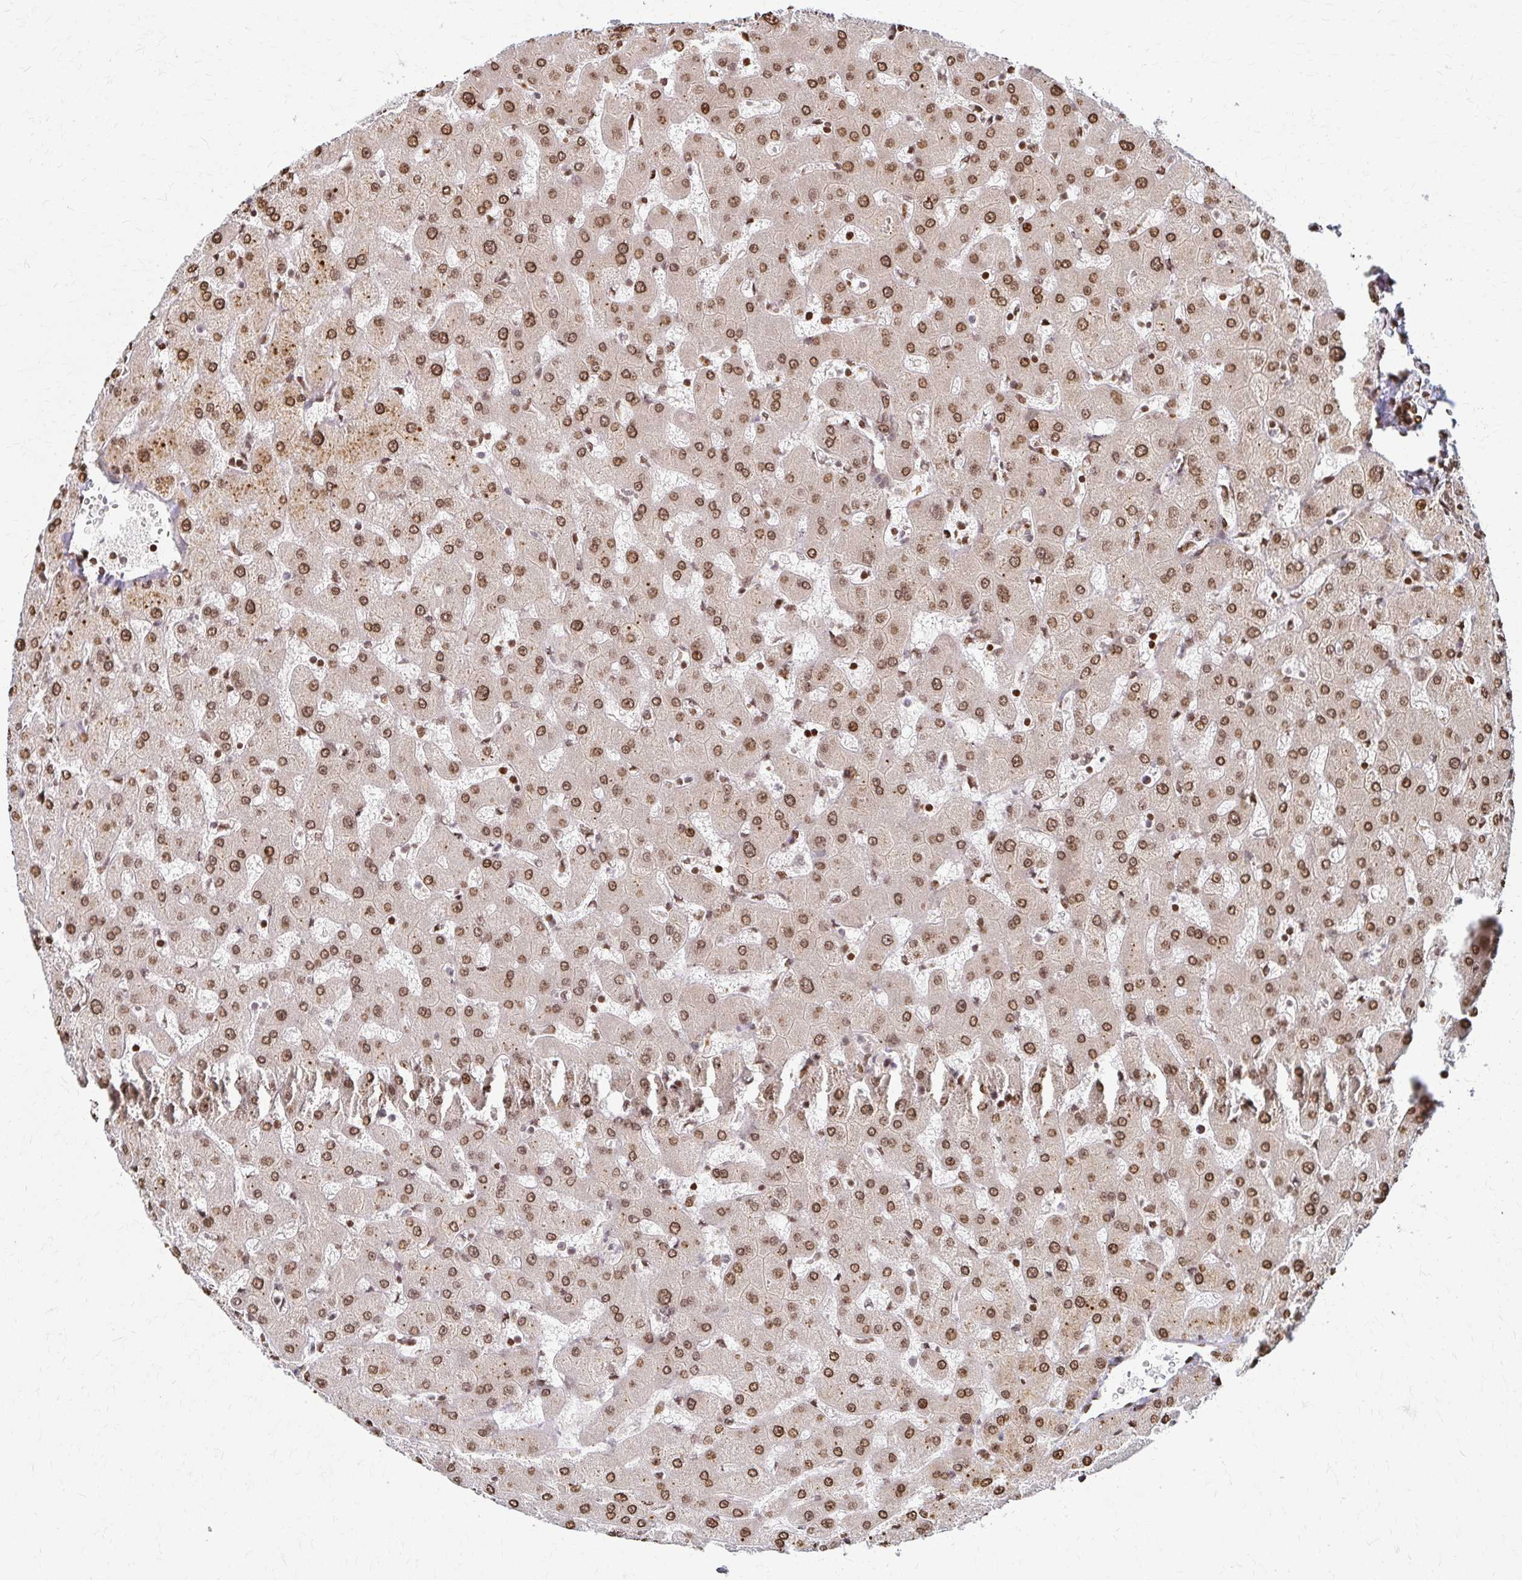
{"staining": {"intensity": "weak", "quantity": ">75%", "location": "nuclear"}, "tissue": "liver", "cell_type": "Cholangiocytes", "image_type": "normal", "snomed": [{"axis": "morphology", "description": "Normal tissue, NOS"}, {"axis": "topography", "description": "Liver"}], "caption": "Unremarkable liver demonstrates weak nuclear staining in about >75% of cholangiocytes, visualized by immunohistochemistry.", "gene": "PSMD7", "patient": {"sex": "female", "age": 63}}